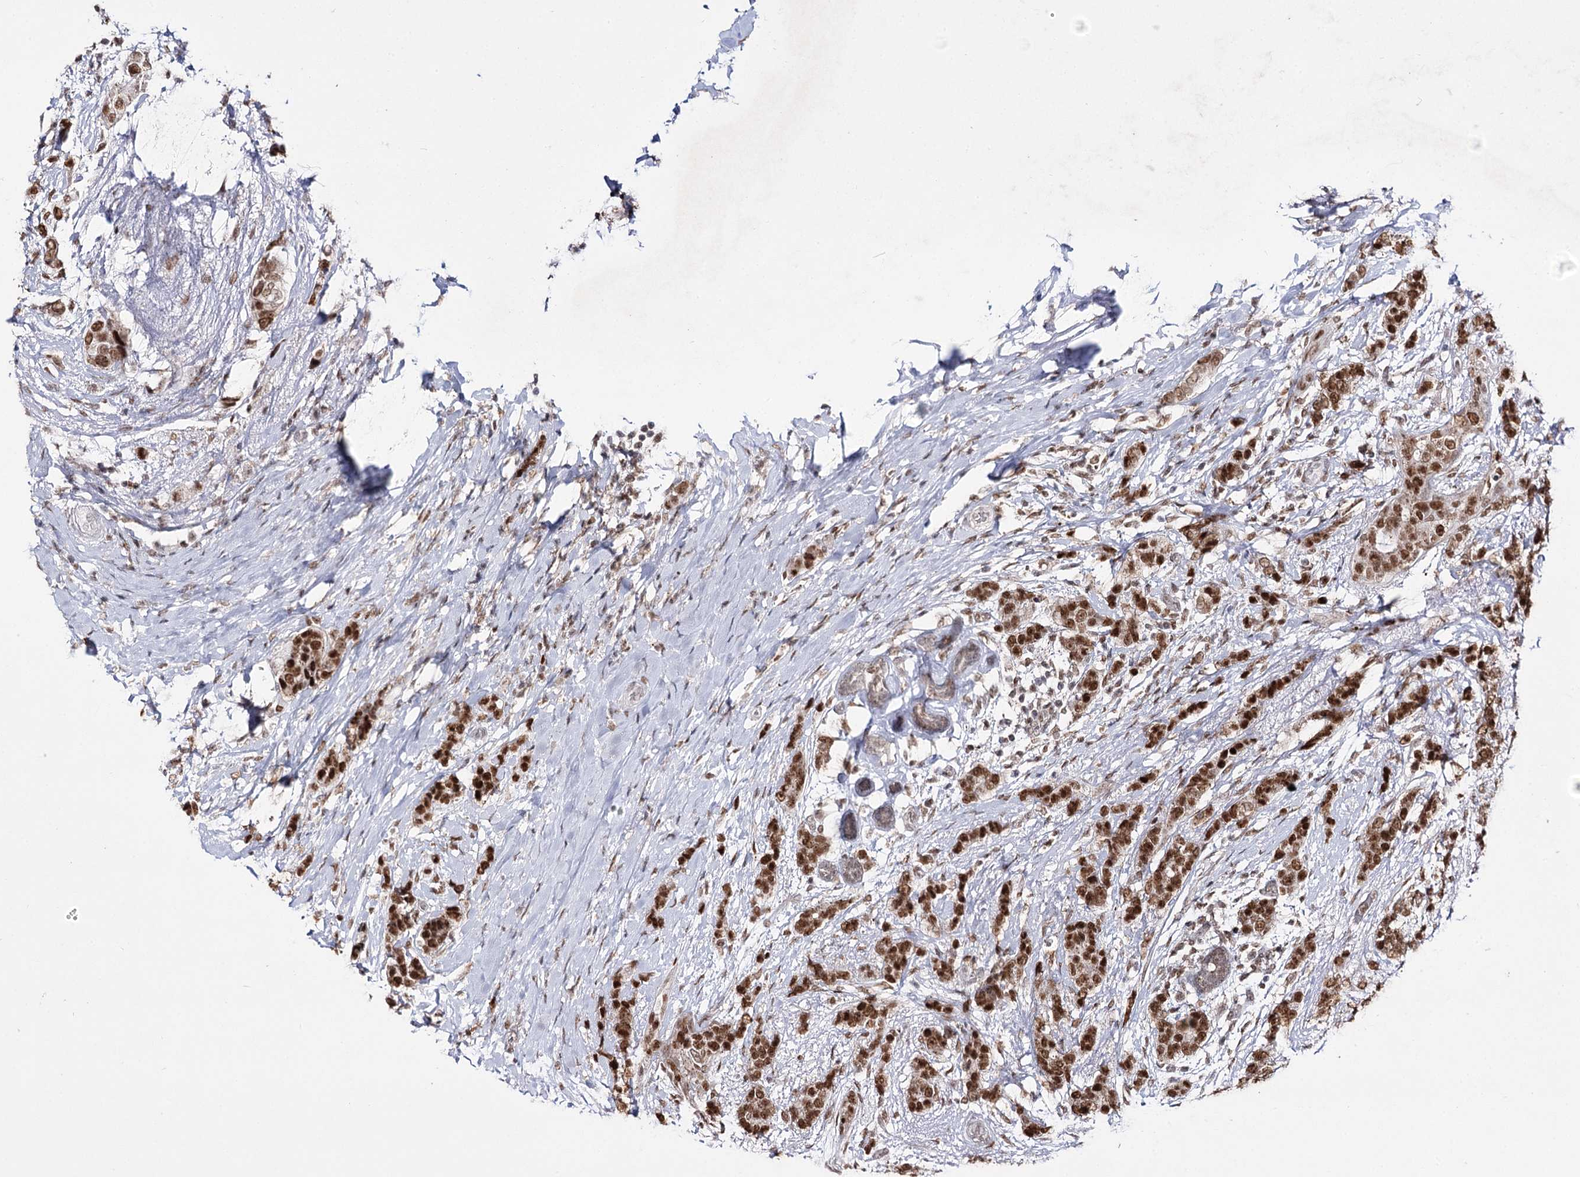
{"staining": {"intensity": "moderate", "quantity": ">75%", "location": "nuclear"}, "tissue": "breast cancer", "cell_type": "Tumor cells", "image_type": "cancer", "snomed": [{"axis": "morphology", "description": "Lobular carcinoma"}, {"axis": "topography", "description": "Breast"}], "caption": "Immunohistochemical staining of human breast cancer (lobular carcinoma) shows medium levels of moderate nuclear positivity in about >75% of tumor cells.", "gene": "VGLL4", "patient": {"sex": "female", "age": 51}}